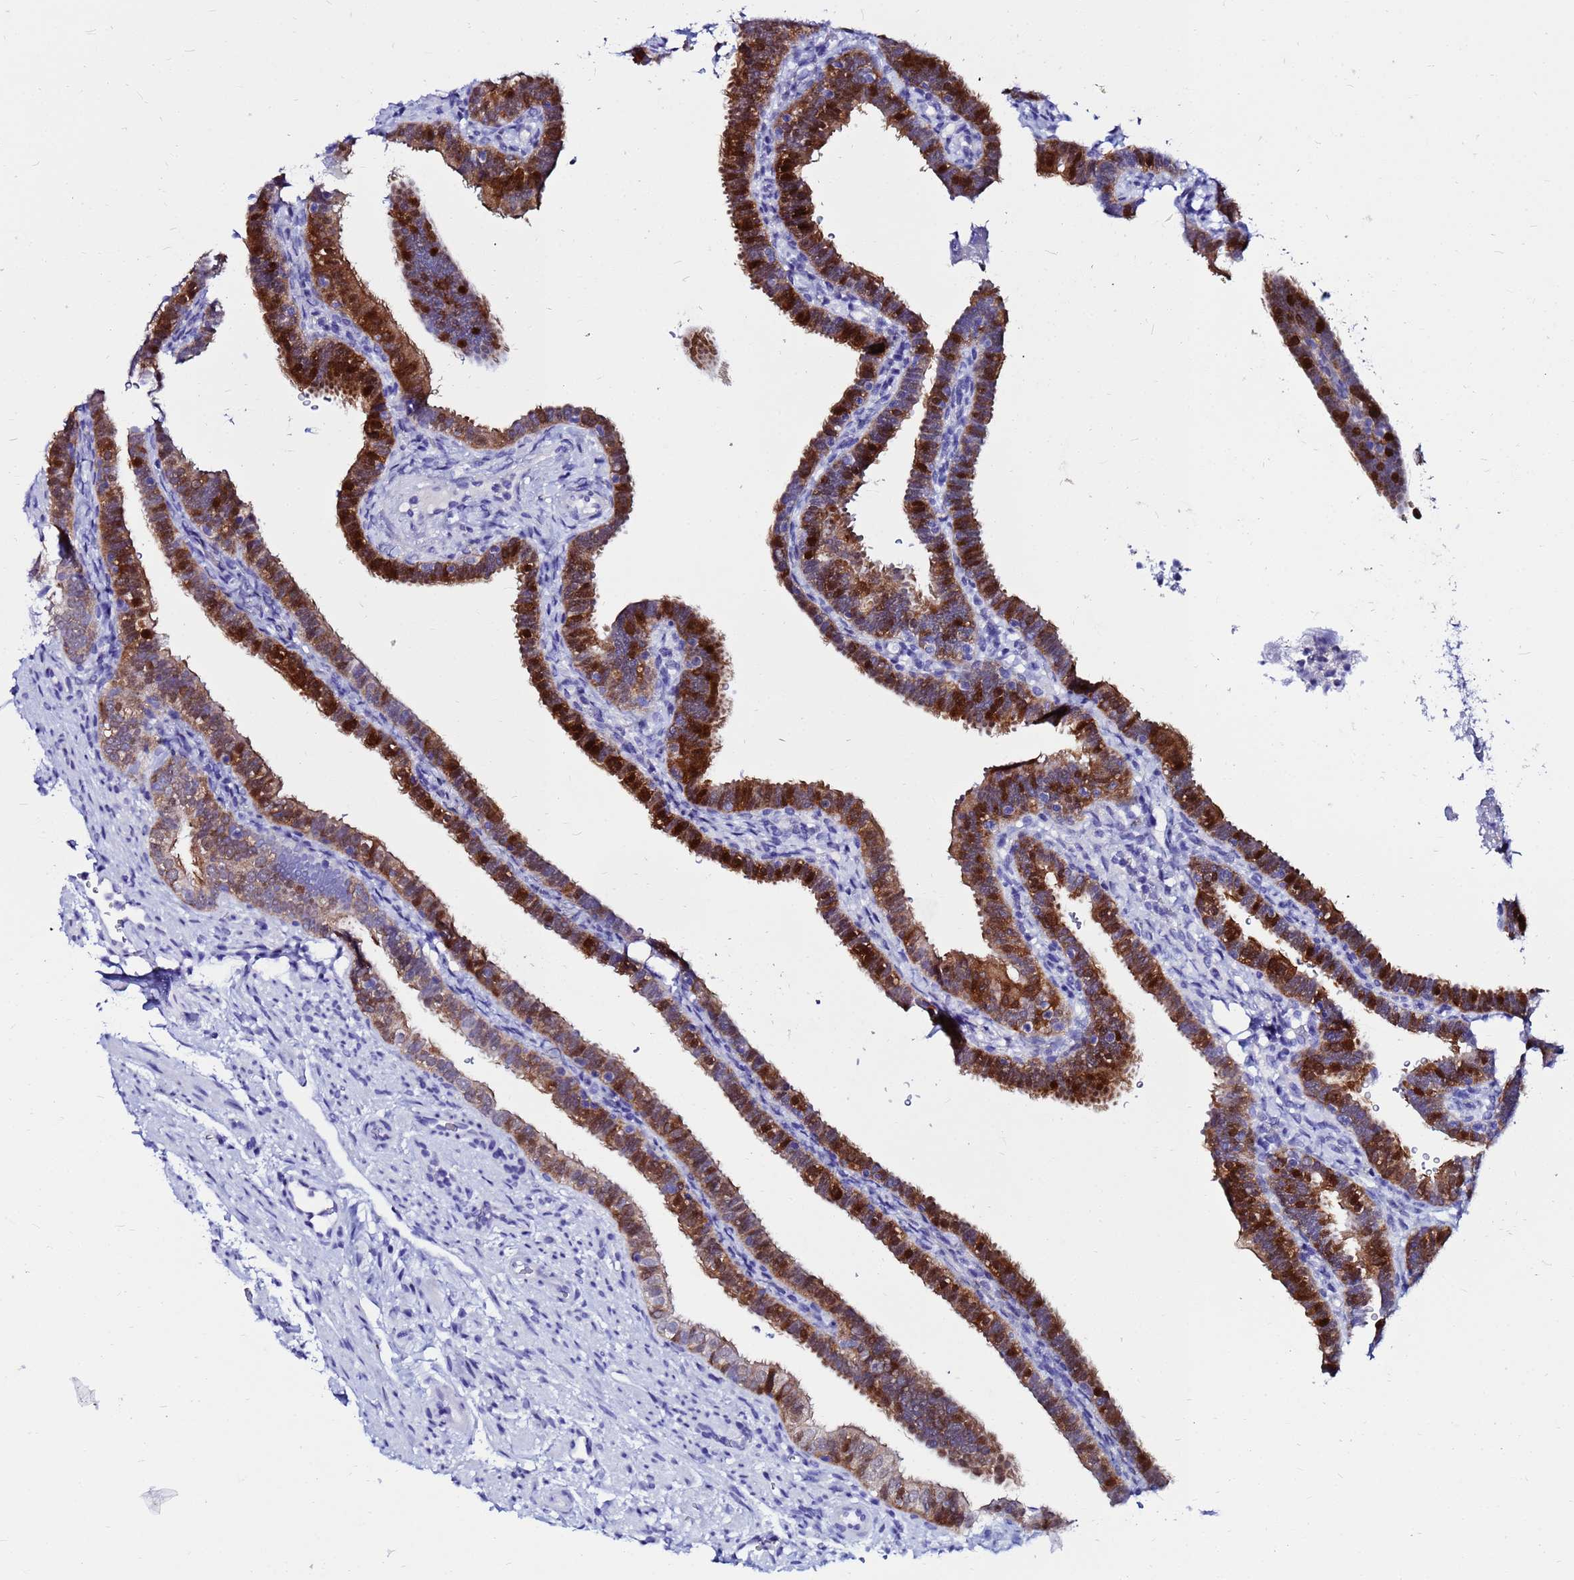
{"staining": {"intensity": "strong", "quantity": ">75%", "location": "cytoplasmic/membranous"}, "tissue": "fallopian tube", "cell_type": "Glandular cells", "image_type": "normal", "snomed": [{"axis": "morphology", "description": "Normal tissue, NOS"}, {"axis": "topography", "description": "Fallopian tube"}], "caption": "This is an image of IHC staining of benign fallopian tube, which shows strong staining in the cytoplasmic/membranous of glandular cells.", "gene": "PPP1R14C", "patient": {"sex": "female", "age": 41}}